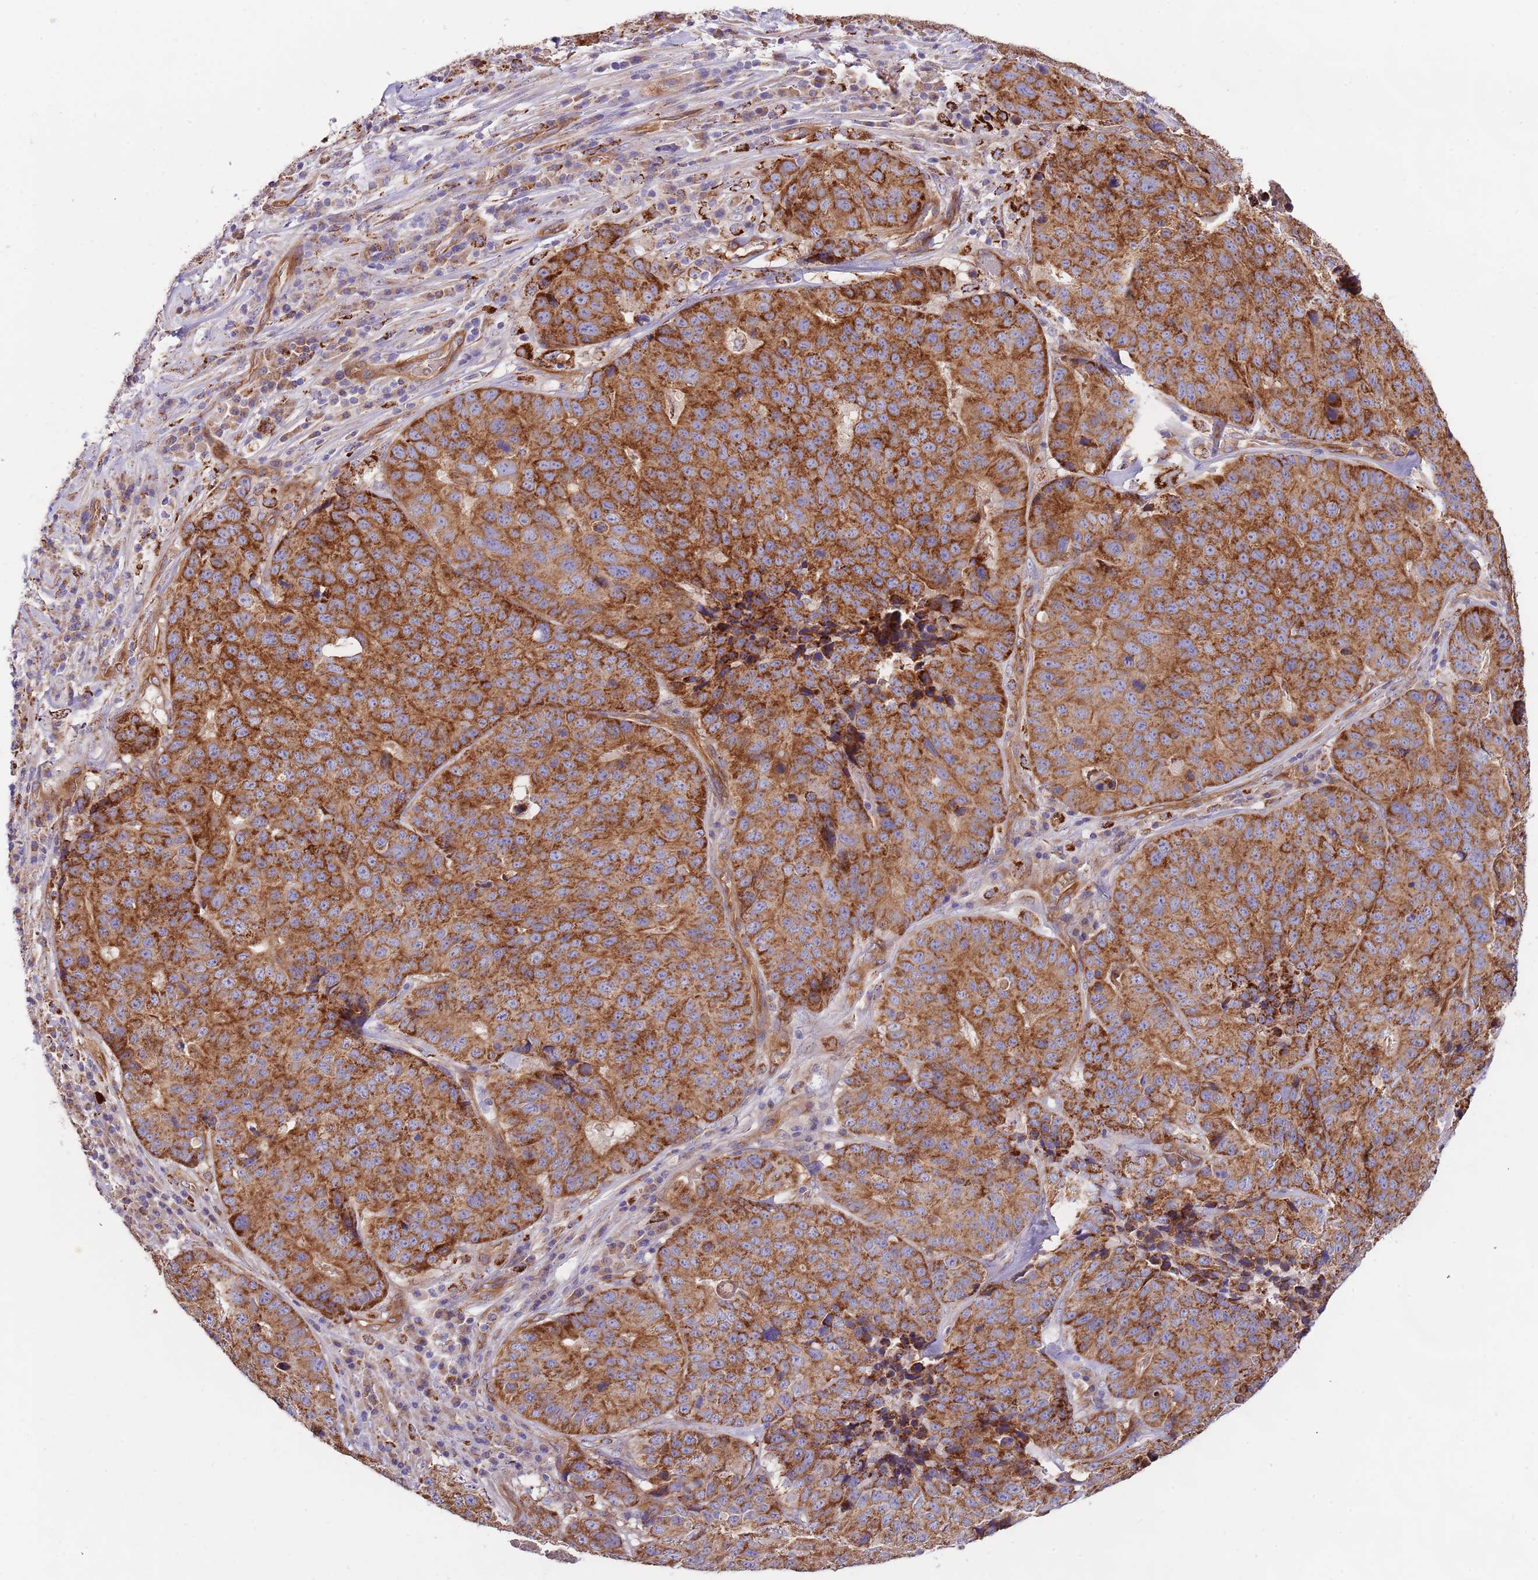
{"staining": {"intensity": "strong", "quantity": ">75%", "location": "cytoplasmic/membranous"}, "tissue": "stomach cancer", "cell_type": "Tumor cells", "image_type": "cancer", "snomed": [{"axis": "morphology", "description": "Adenocarcinoma, NOS"}, {"axis": "topography", "description": "Stomach"}], "caption": "An immunohistochemistry image of tumor tissue is shown. Protein staining in brown labels strong cytoplasmic/membranous positivity in stomach cancer within tumor cells. (Brightfield microscopy of DAB IHC at high magnification).", "gene": "DOCK6", "patient": {"sex": "male", "age": 71}}